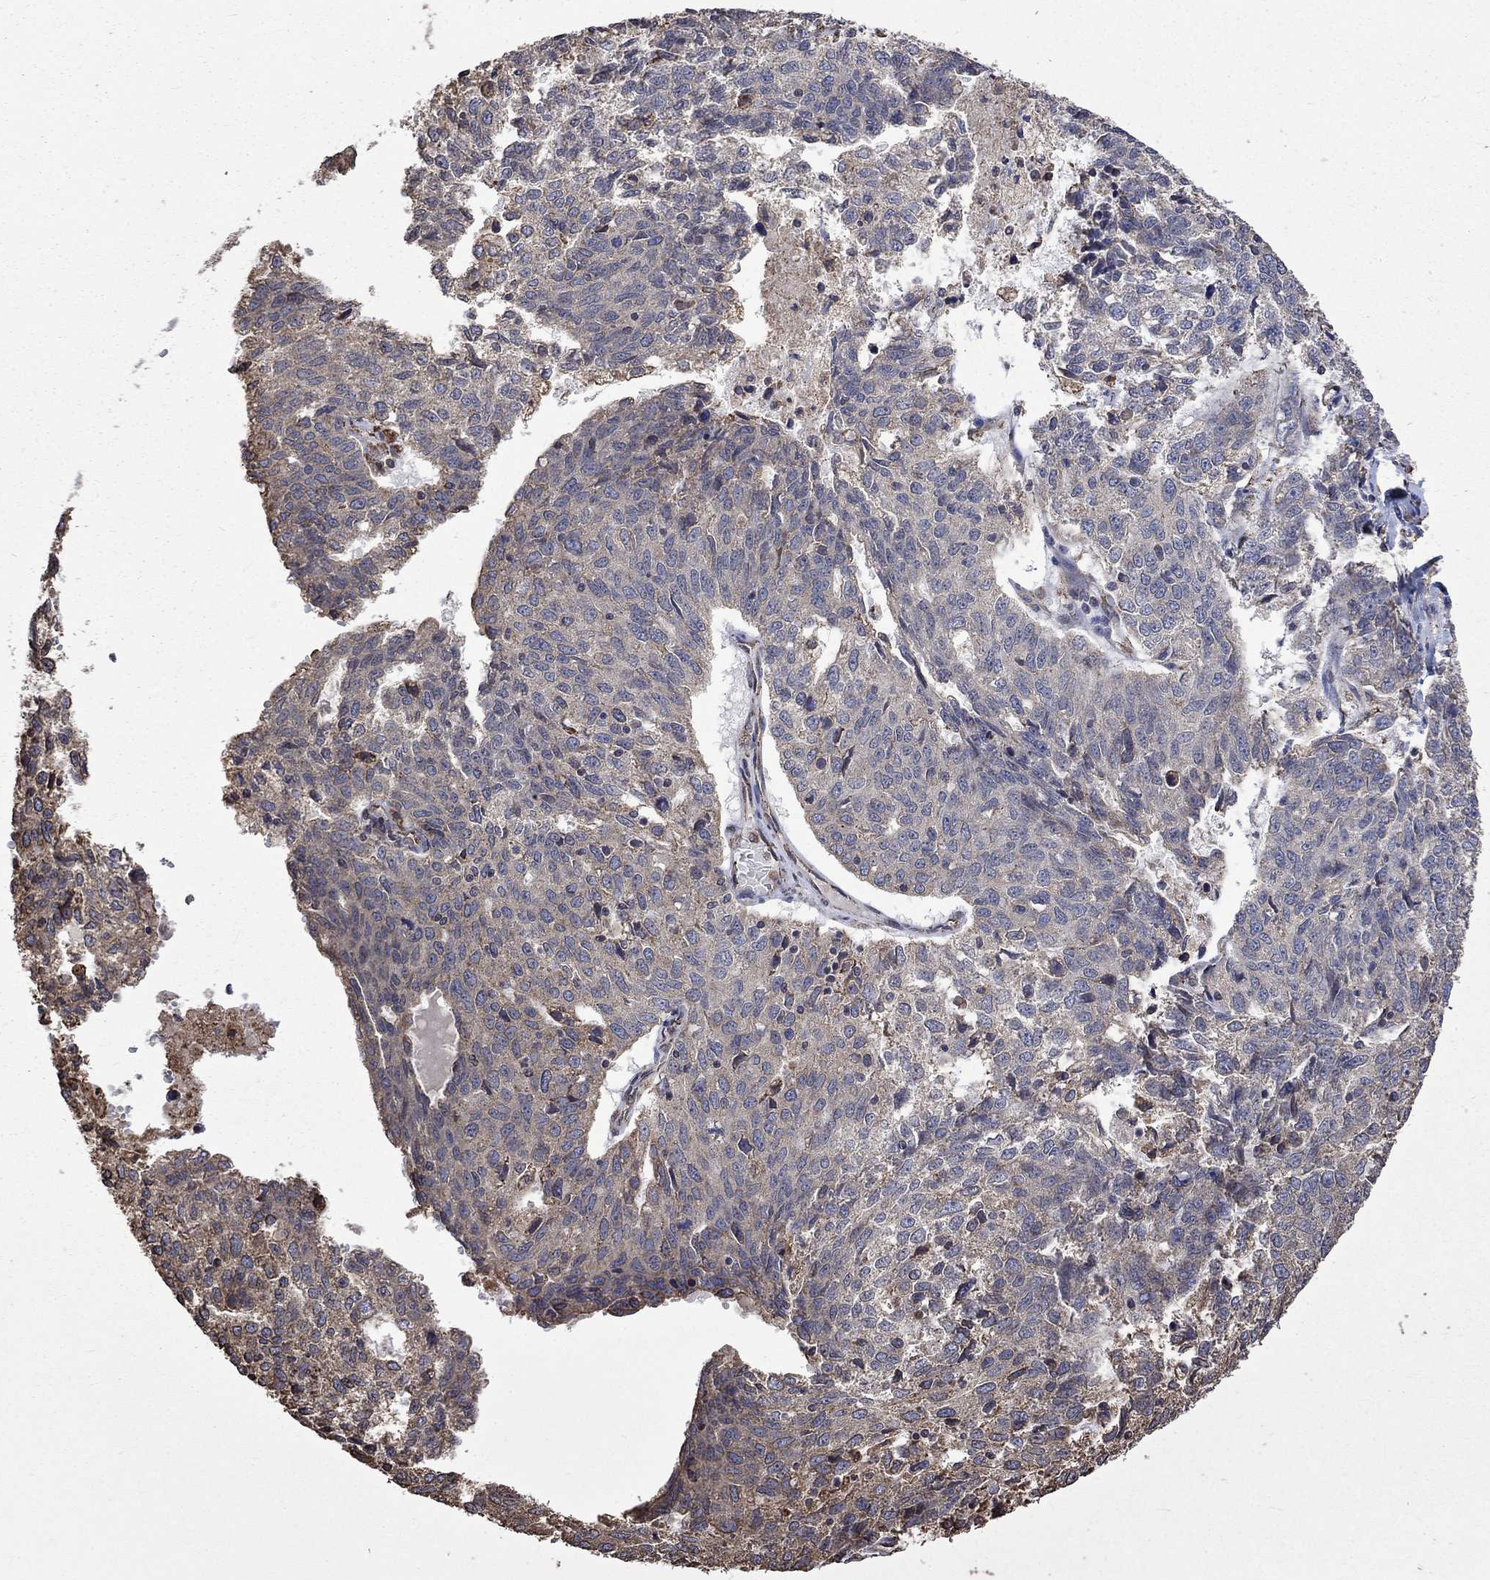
{"staining": {"intensity": "negative", "quantity": "none", "location": "none"}, "tissue": "ovarian cancer", "cell_type": "Tumor cells", "image_type": "cancer", "snomed": [{"axis": "morphology", "description": "Cystadenocarcinoma, serous, NOS"}, {"axis": "topography", "description": "Ovary"}], "caption": "An IHC image of ovarian cancer is shown. There is no staining in tumor cells of ovarian cancer.", "gene": "ESRRA", "patient": {"sex": "female", "age": 71}}